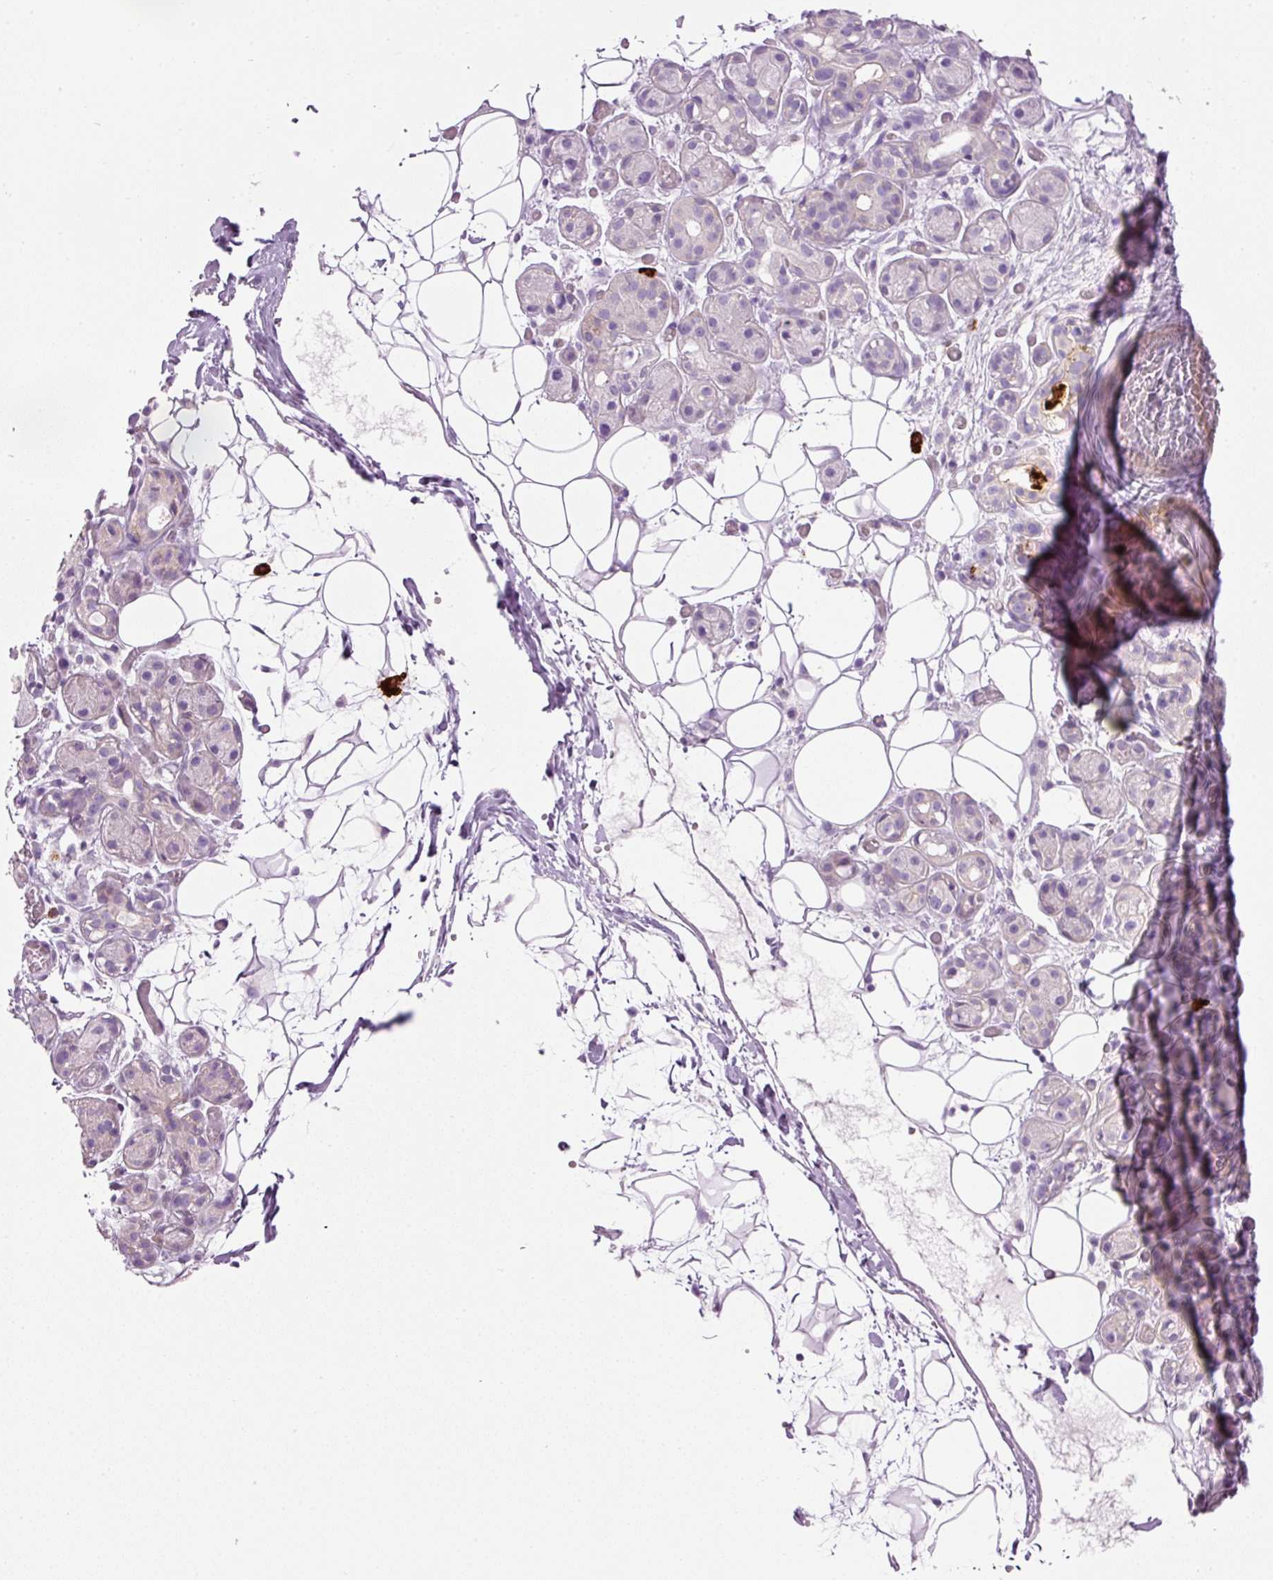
{"staining": {"intensity": "negative", "quantity": "none", "location": "none"}, "tissue": "salivary gland", "cell_type": "Glandular cells", "image_type": "normal", "snomed": [{"axis": "morphology", "description": "Normal tissue, NOS"}, {"axis": "topography", "description": "Salivary gland"}], "caption": "A high-resolution micrograph shows immunohistochemistry (IHC) staining of normal salivary gland, which shows no significant expression in glandular cells.", "gene": "MAP3K3", "patient": {"sex": "male", "age": 82}}